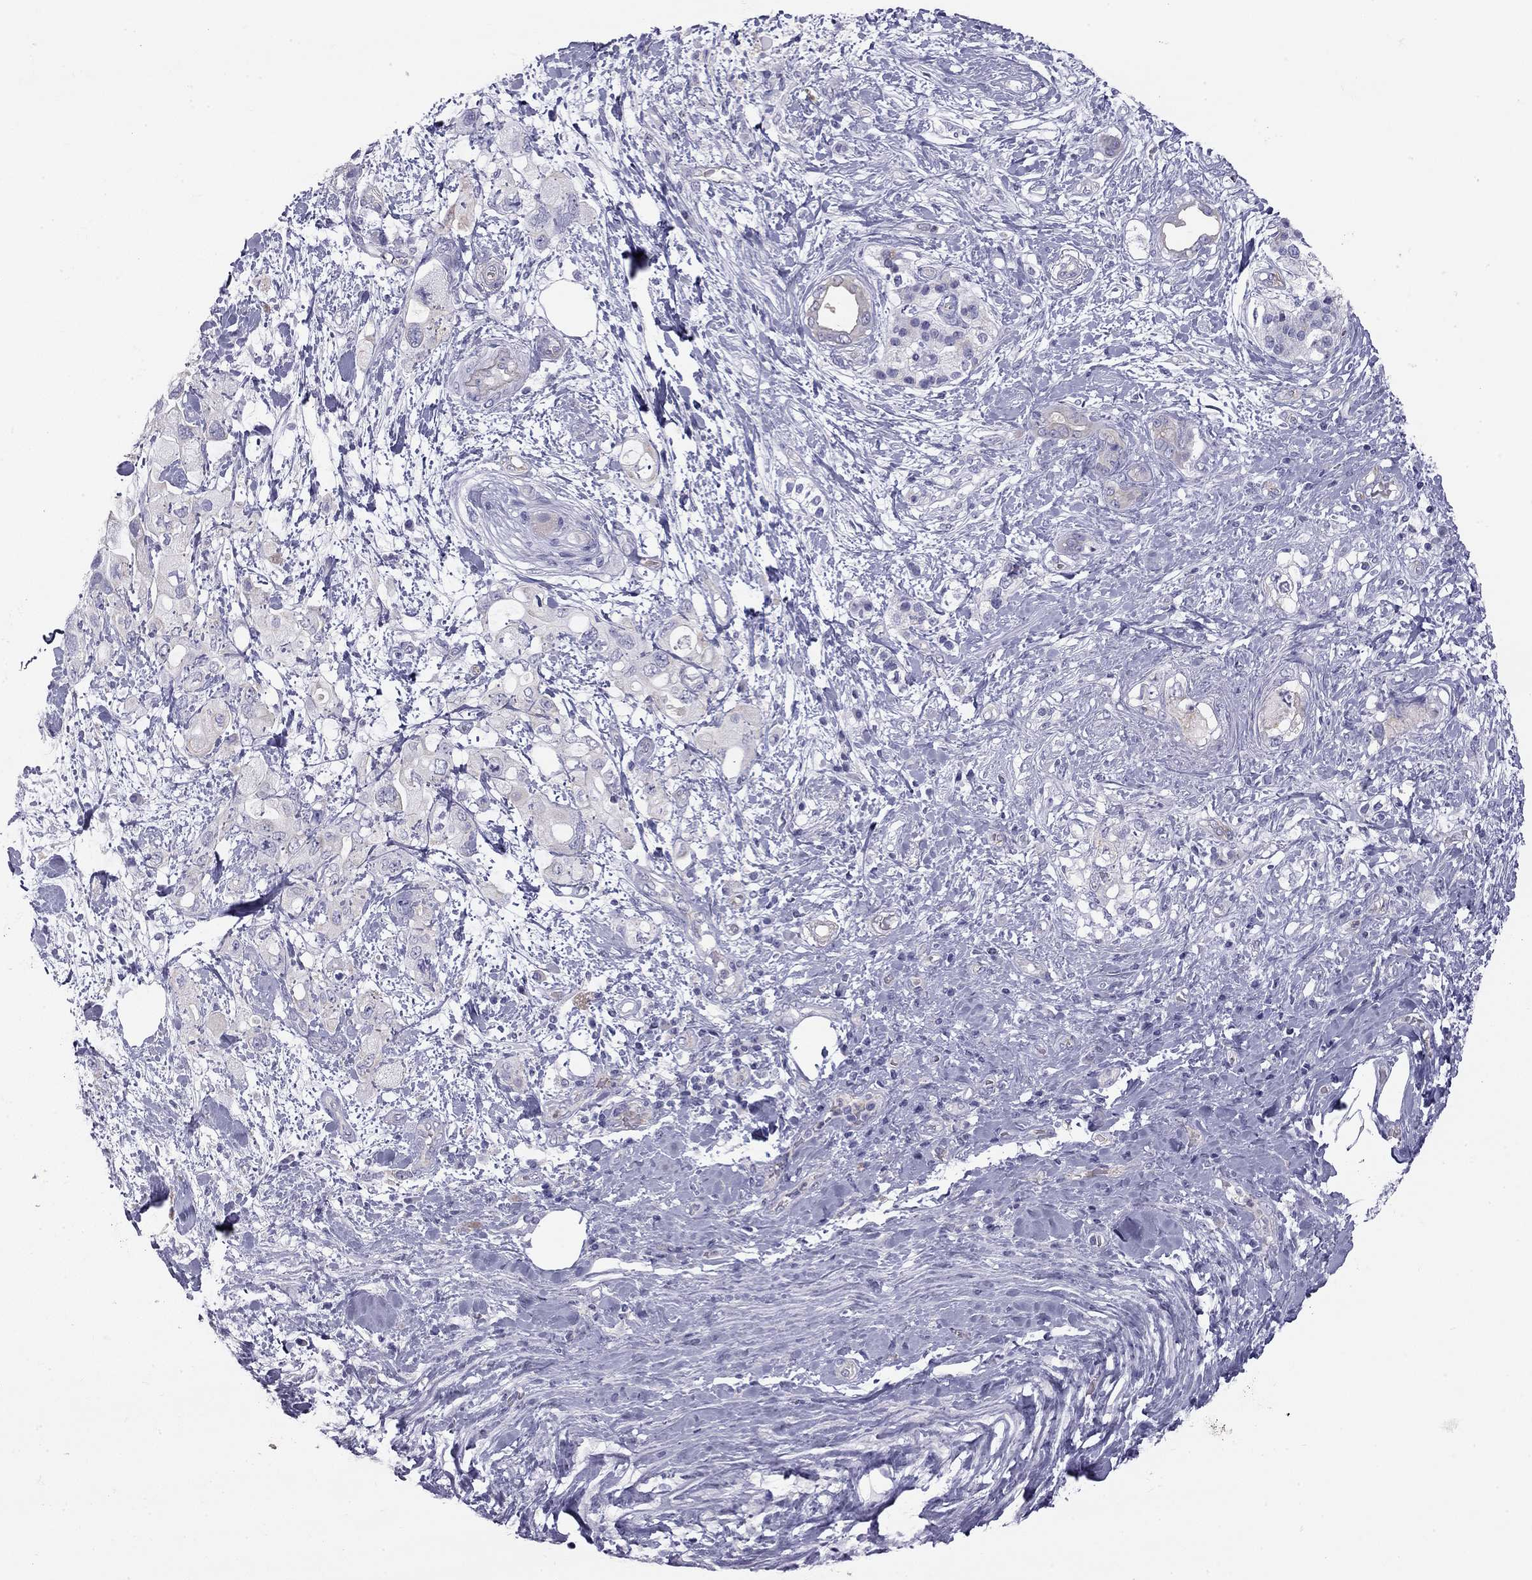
{"staining": {"intensity": "negative", "quantity": "none", "location": "none"}, "tissue": "pancreatic cancer", "cell_type": "Tumor cells", "image_type": "cancer", "snomed": [{"axis": "morphology", "description": "Adenocarcinoma, NOS"}, {"axis": "topography", "description": "Pancreas"}], "caption": "Immunohistochemical staining of human pancreatic cancer reveals no significant positivity in tumor cells.", "gene": "TDRD6", "patient": {"sex": "female", "age": 56}}